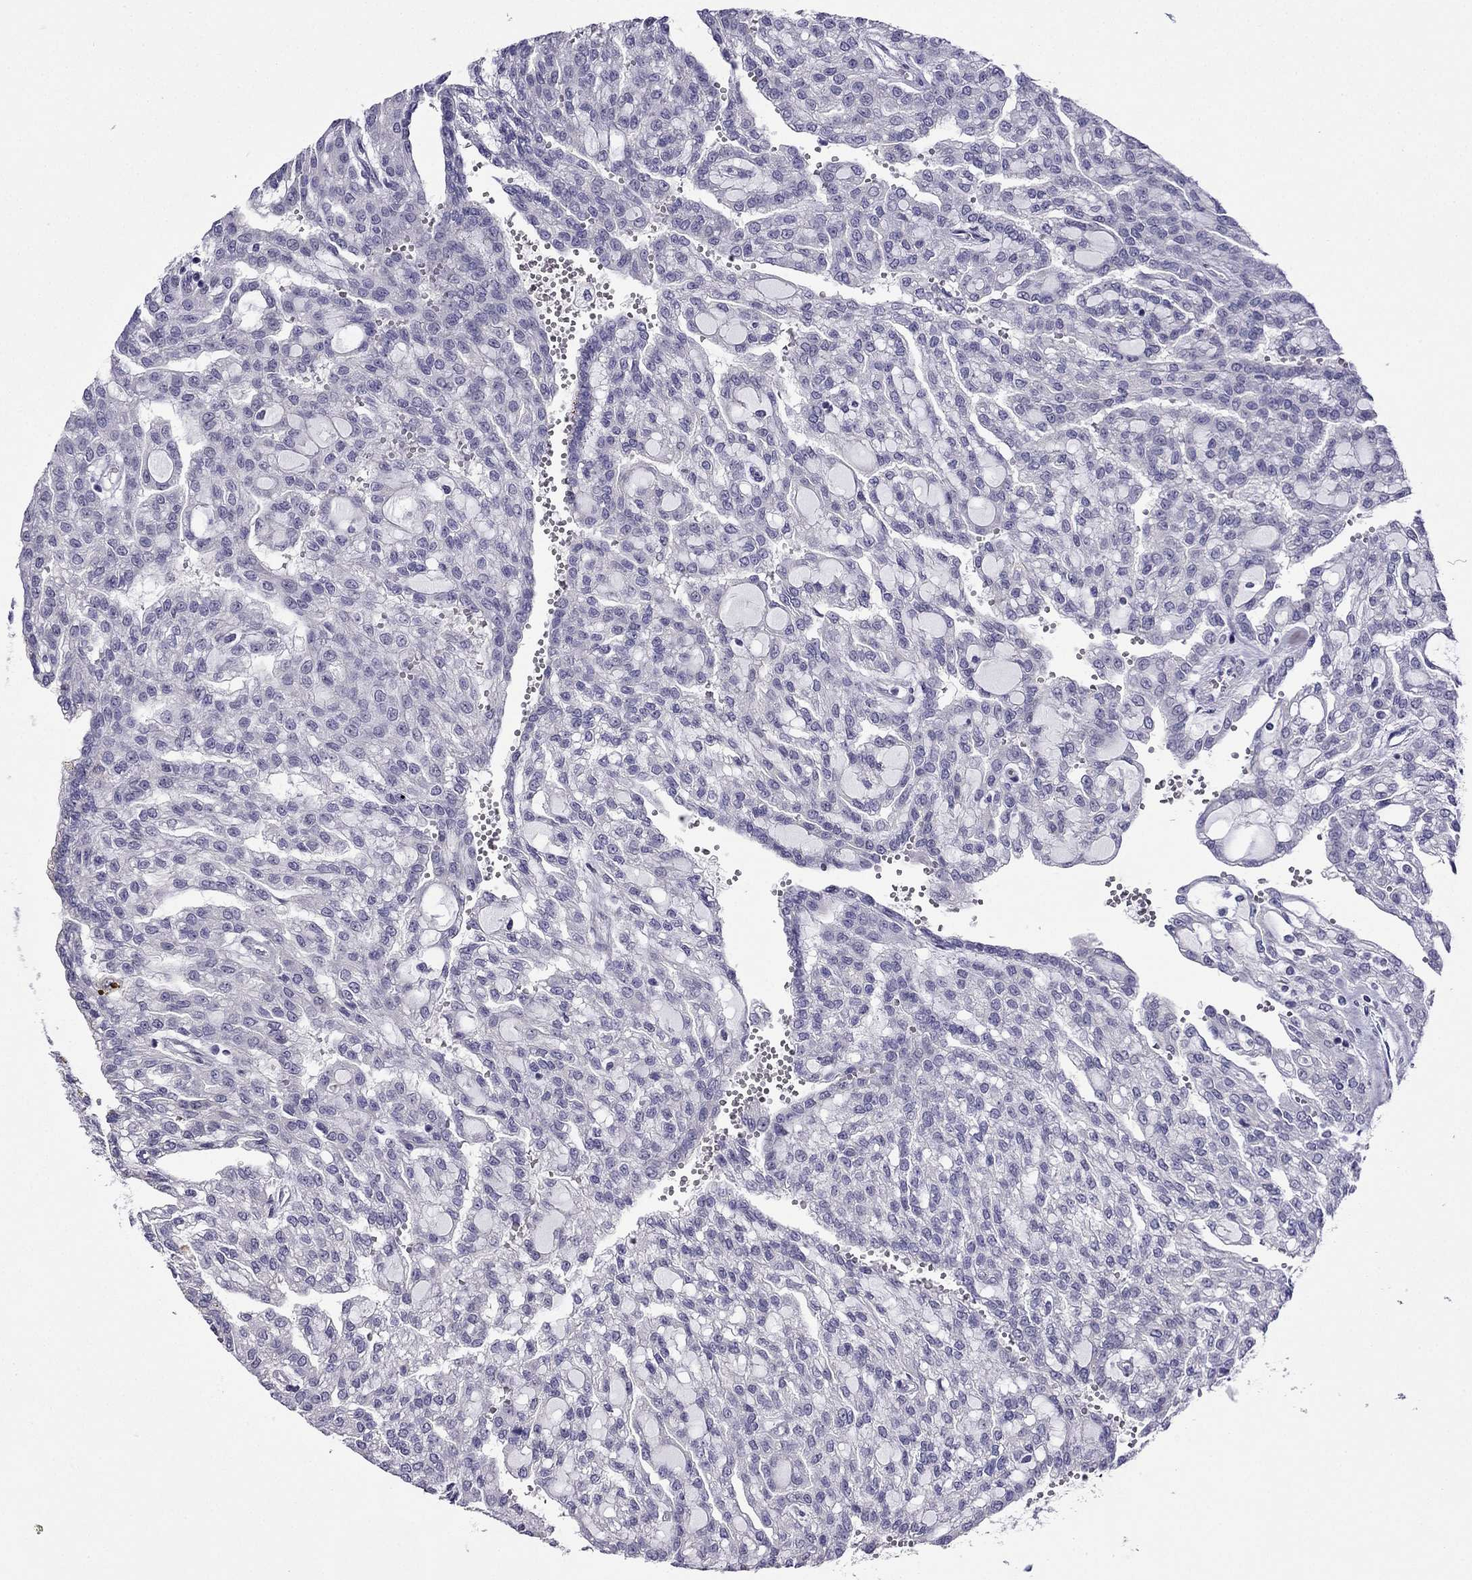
{"staining": {"intensity": "negative", "quantity": "none", "location": "none"}, "tissue": "renal cancer", "cell_type": "Tumor cells", "image_type": "cancer", "snomed": [{"axis": "morphology", "description": "Adenocarcinoma, NOS"}, {"axis": "topography", "description": "Kidney"}], "caption": "Renal adenocarcinoma was stained to show a protein in brown. There is no significant expression in tumor cells. Nuclei are stained in blue.", "gene": "POM121L12", "patient": {"sex": "male", "age": 63}}